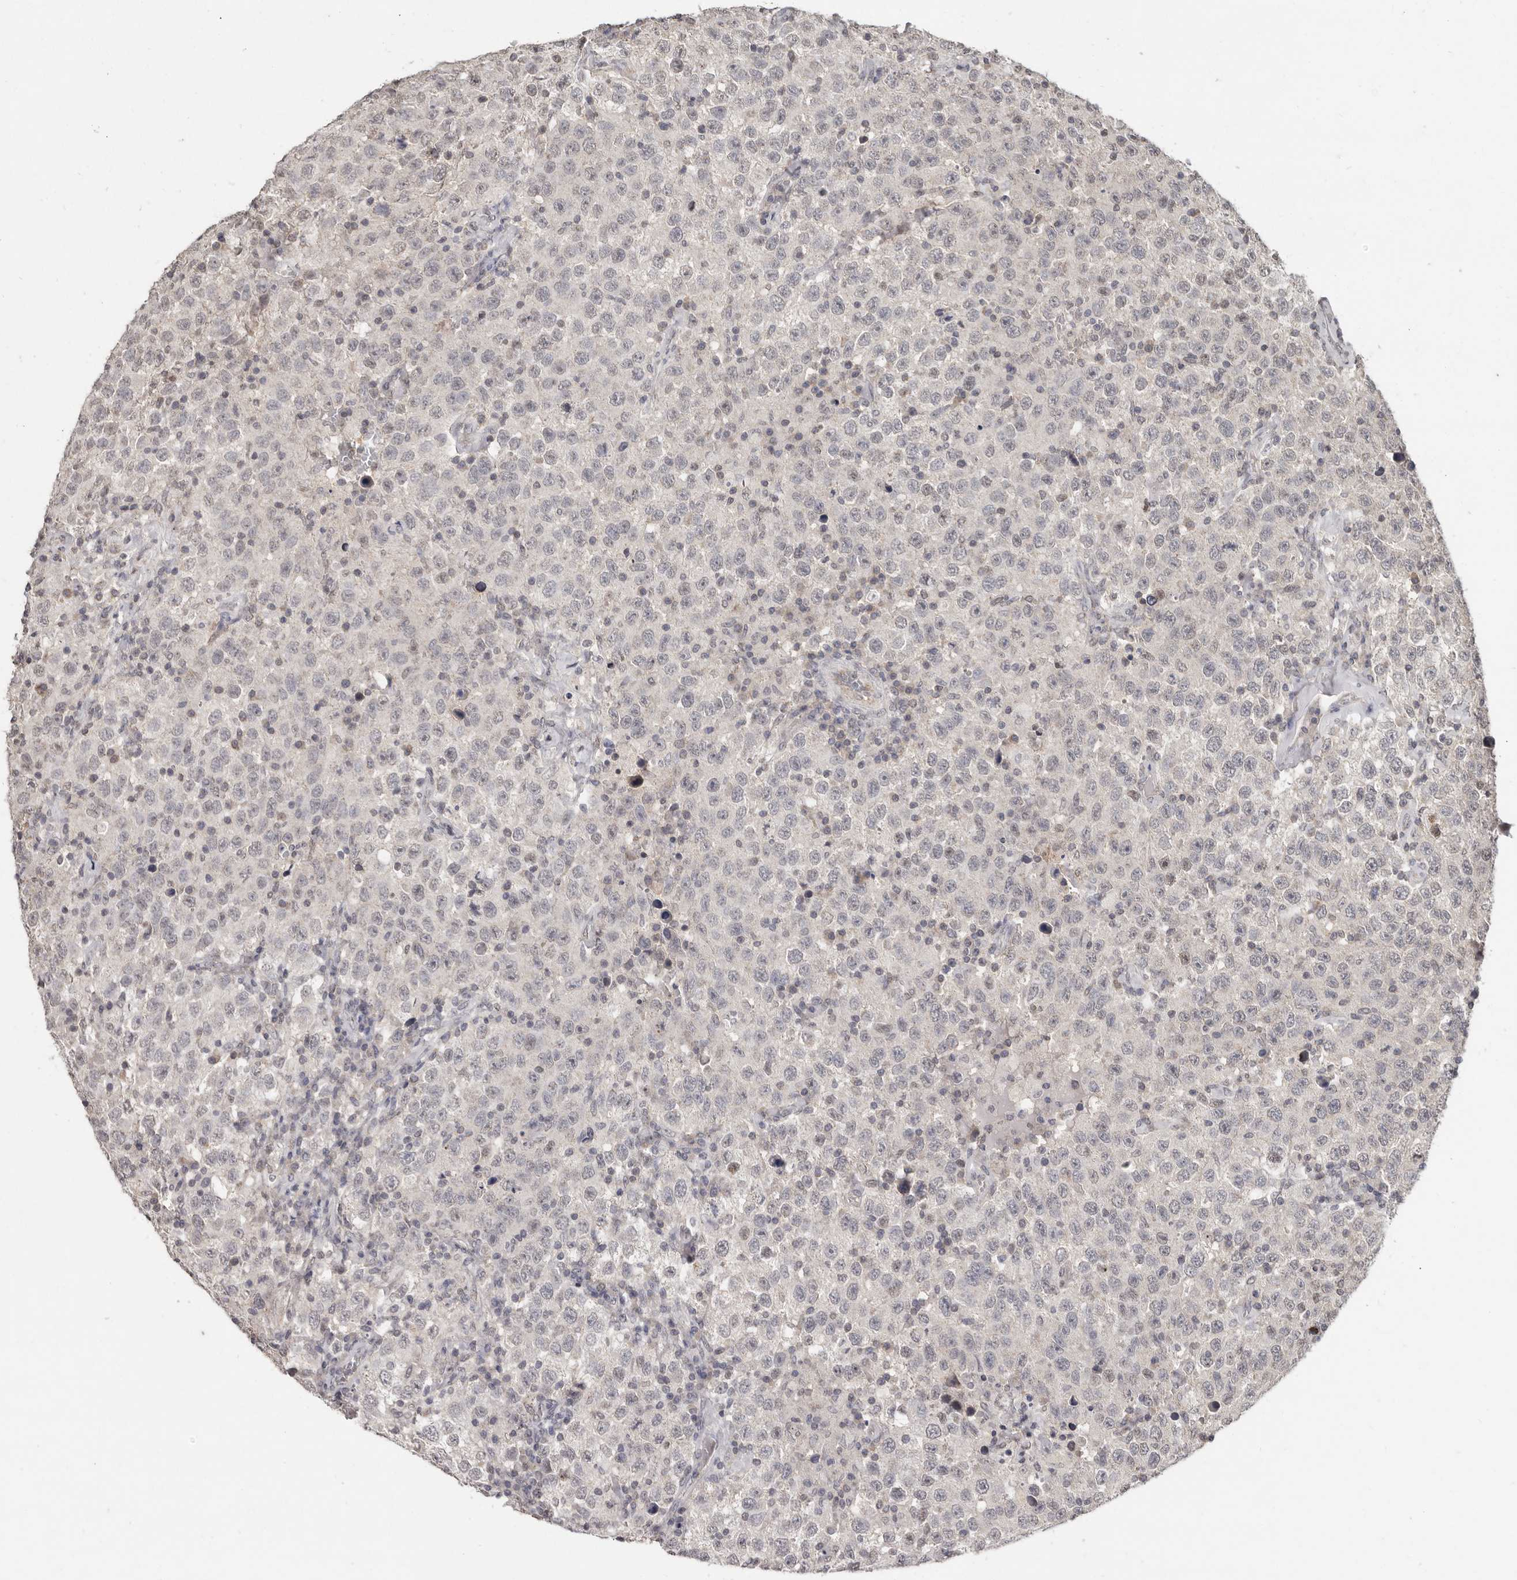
{"staining": {"intensity": "weak", "quantity": "<25%", "location": "nuclear"}, "tissue": "testis cancer", "cell_type": "Tumor cells", "image_type": "cancer", "snomed": [{"axis": "morphology", "description": "Seminoma, NOS"}, {"axis": "topography", "description": "Testis"}], "caption": "High power microscopy histopathology image of an immunohistochemistry micrograph of seminoma (testis), revealing no significant staining in tumor cells.", "gene": "LINGO2", "patient": {"sex": "male", "age": 41}}